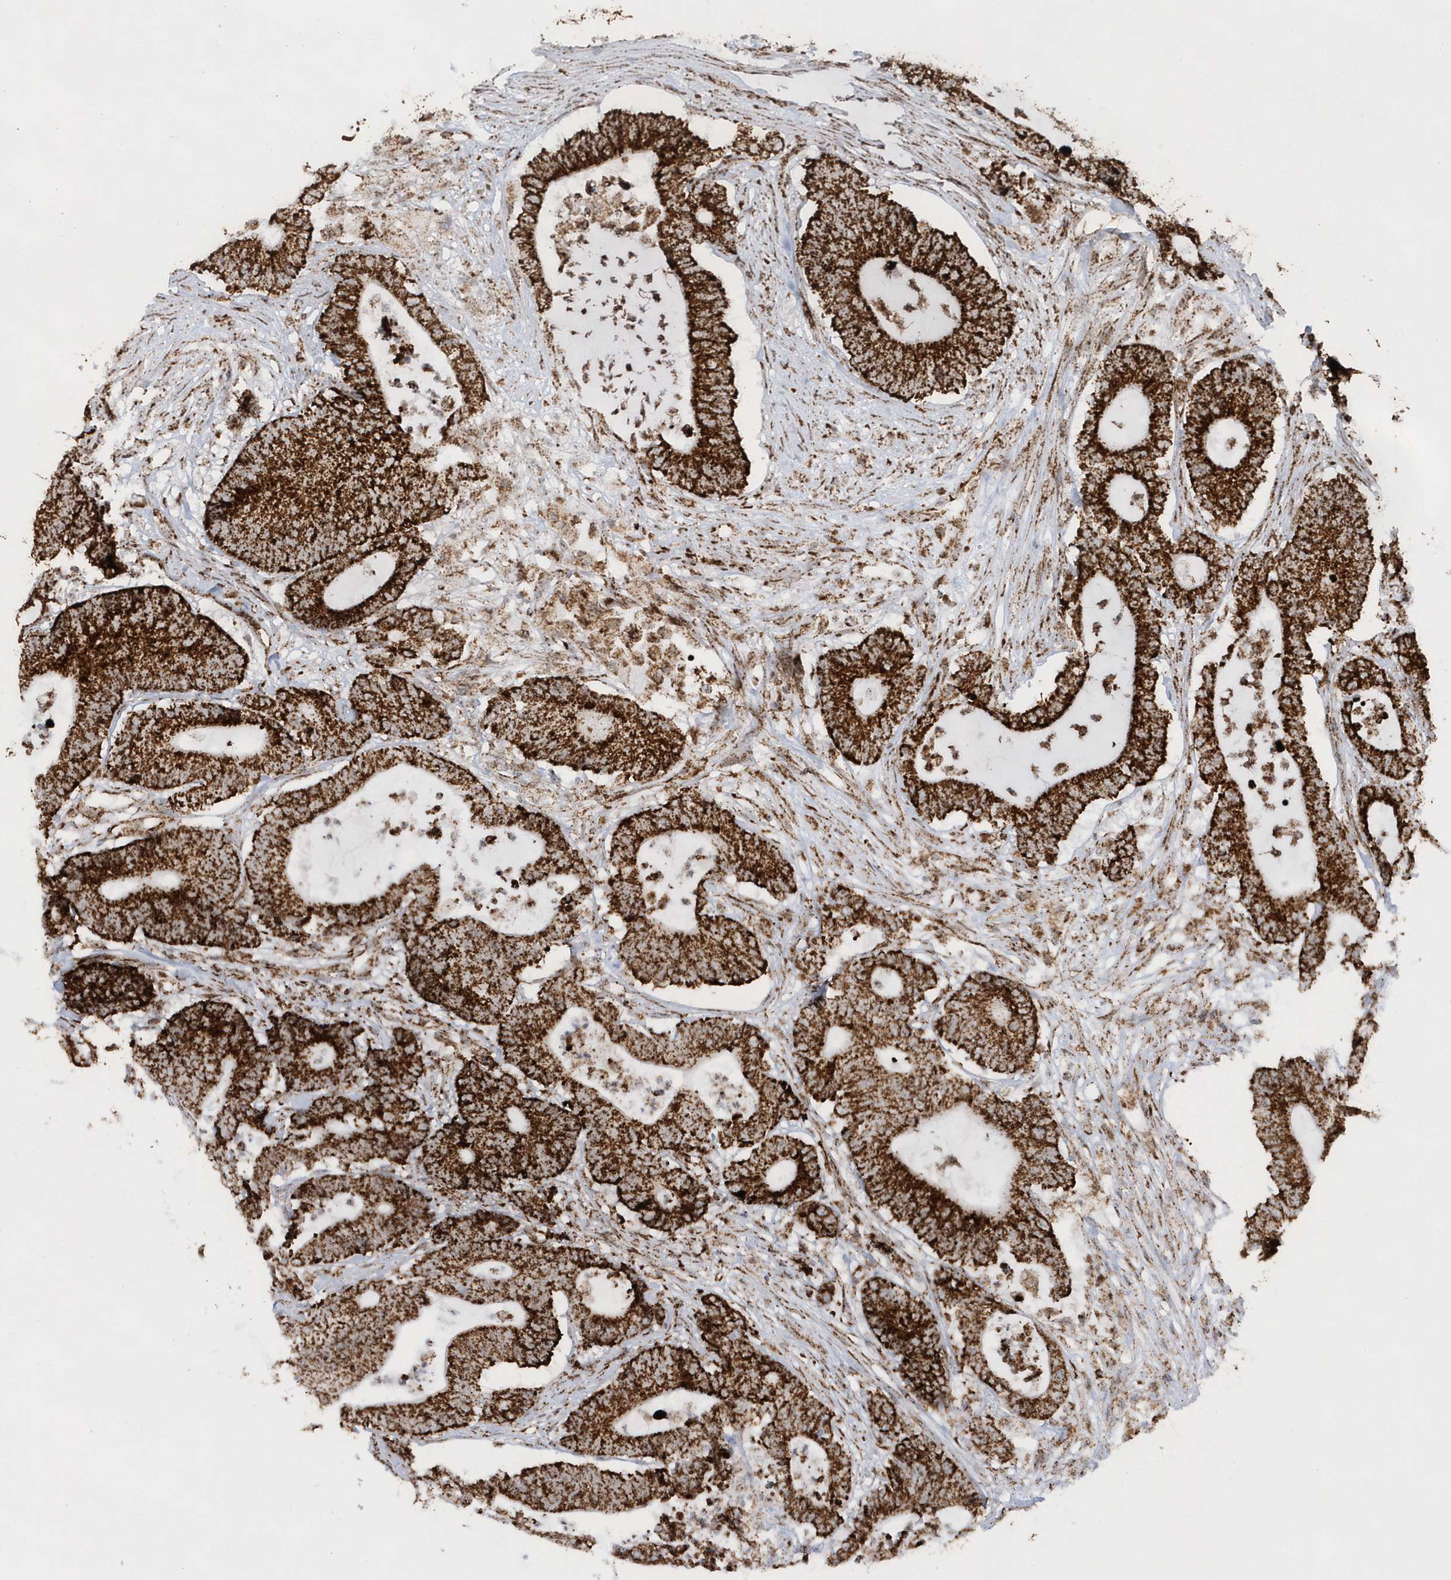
{"staining": {"intensity": "strong", "quantity": ">75%", "location": "cytoplasmic/membranous"}, "tissue": "colorectal cancer", "cell_type": "Tumor cells", "image_type": "cancer", "snomed": [{"axis": "morphology", "description": "Adenocarcinoma, NOS"}, {"axis": "topography", "description": "Colon"}], "caption": "A photomicrograph of human colorectal cancer (adenocarcinoma) stained for a protein reveals strong cytoplasmic/membranous brown staining in tumor cells.", "gene": "CRY2", "patient": {"sex": "female", "age": 84}}